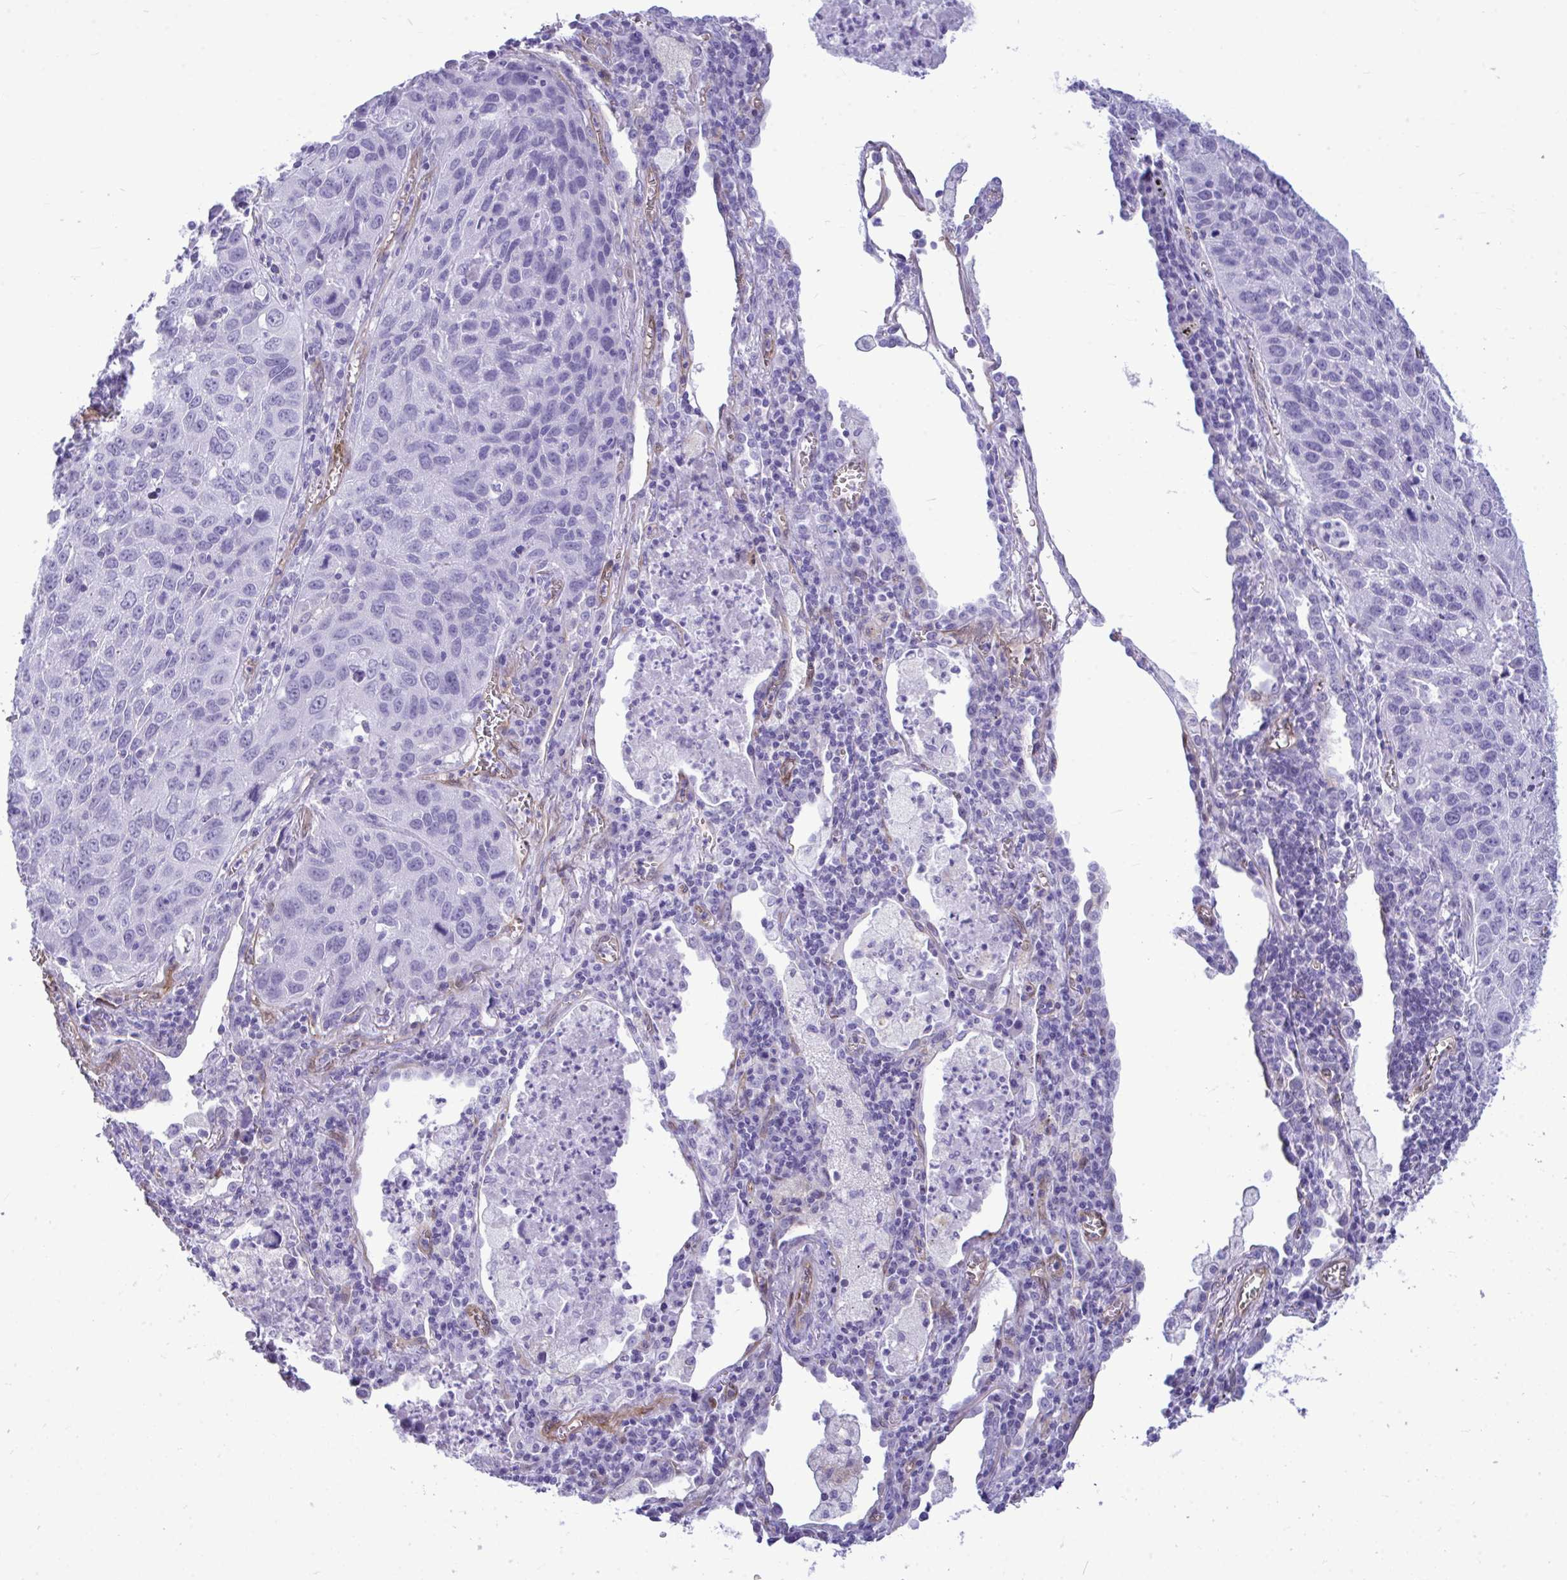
{"staining": {"intensity": "negative", "quantity": "none", "location": "none"}, "tissue": "lung cancer", "cell_type": "Tumor cells", "image_type": "cancer", "snomed": [{"axis": "morphology", "description": "Squamous cell carcinoma, NOS"}, {"axis": "topography", "description": "Lung"}], "caption": "Immunohistochemical staining of lung cancer (squamous cell carcinoma) shows no significant positivity in tumor cells.", "gene": "LIMS2", "patient": {"sex": "female", "age": 61}}